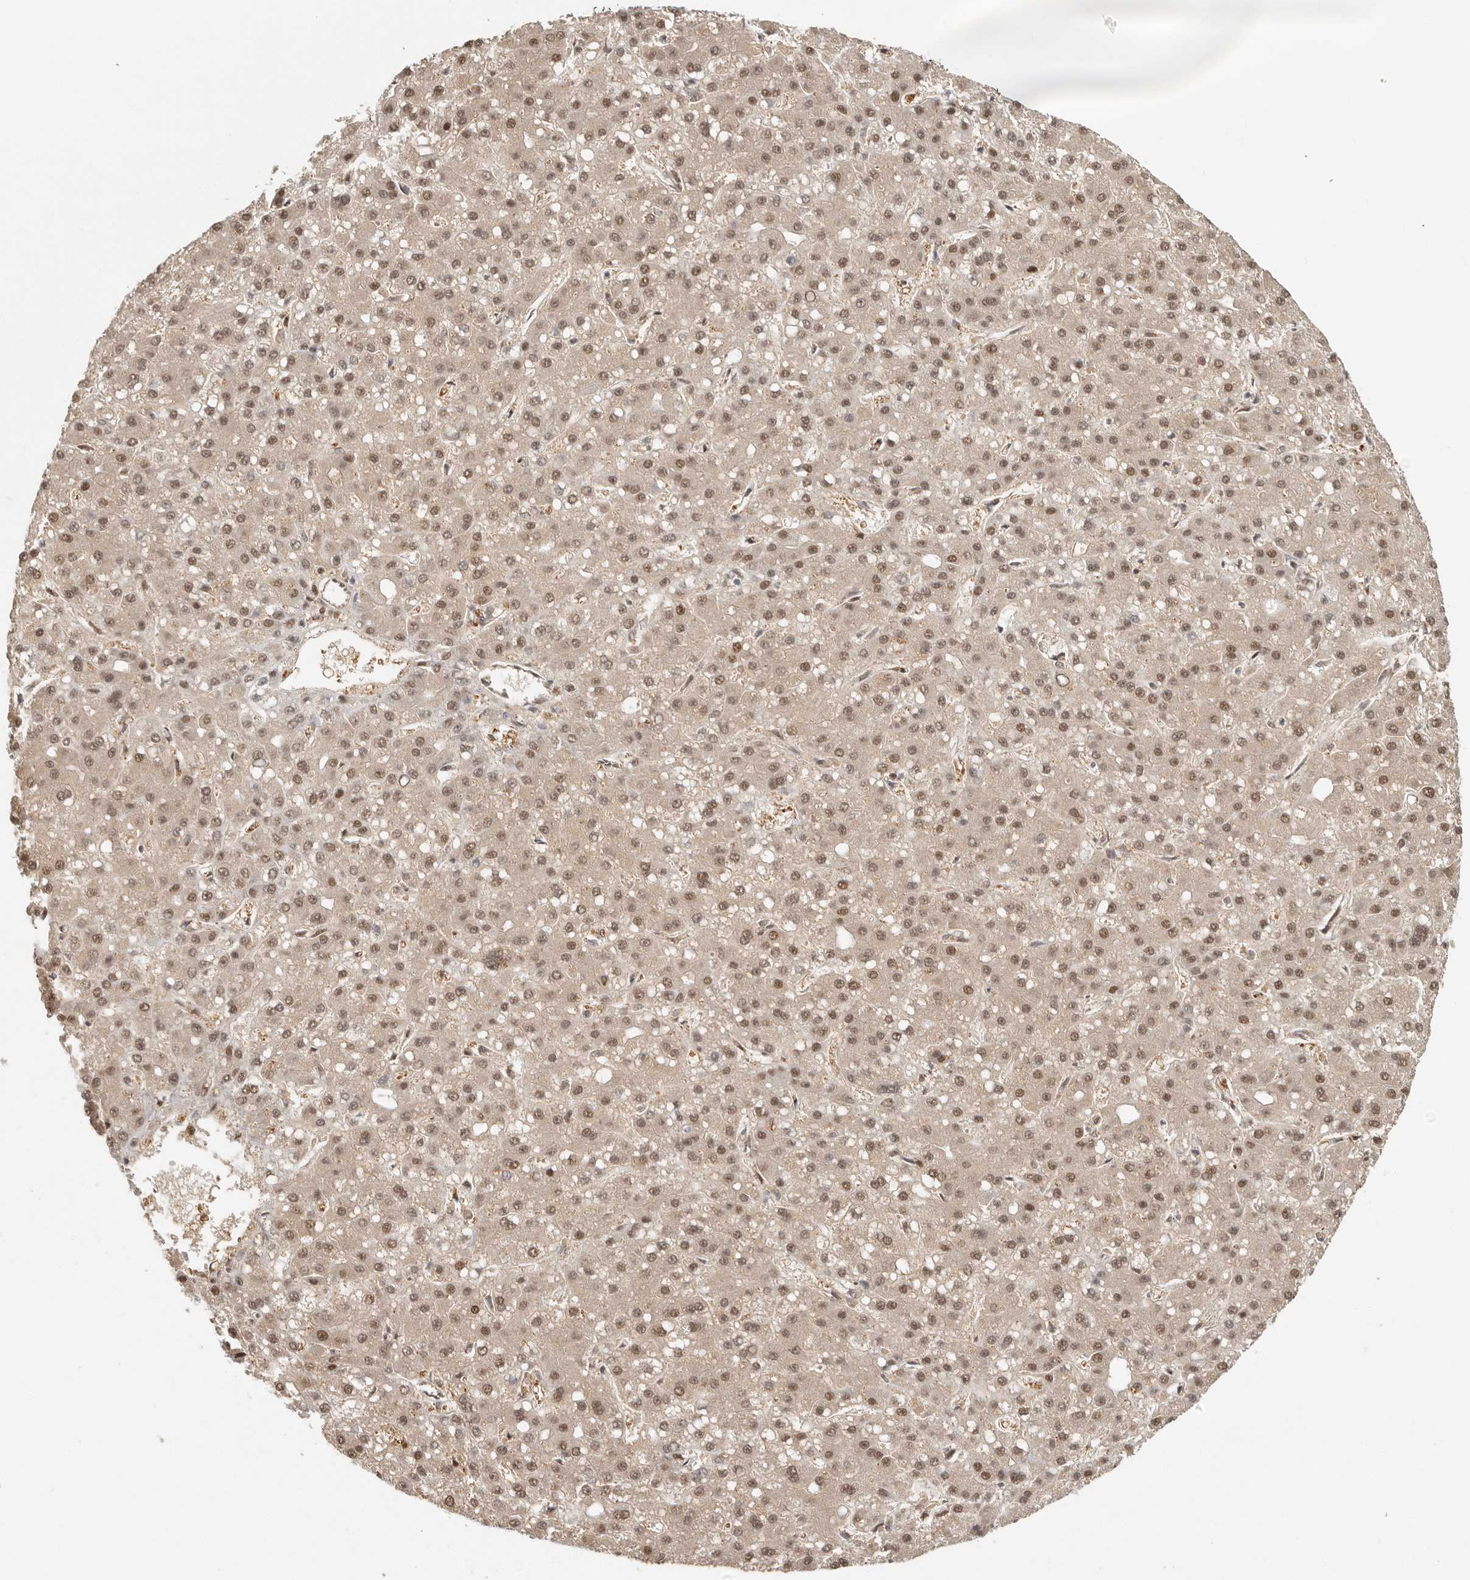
{"staining": {"intensity": "moderate", "quantity": ">75%", "location": "nuclear"}, "tissue": "liver cancer", "cell_type": "Tumor cells", "image_type": "cancer", "snomed": [{"axis": "morphology", "description": "Carcinoma, Hepatocellular, NOS"}, {"axis": "topography", "description": "Liver"}], "caption": "Liver cancer (hepatocellular carcinoma) was stained to show a protein in brown. There is medium levels of moderate nuclear staining in approximately >75% of tumor cells. (Stains: DAB in brown, nuclei in blue, Microscopy: brightfield microscopy at high magnification).", "gene": "PSMA5", "patient": {"sex": "male", "age": 67}}